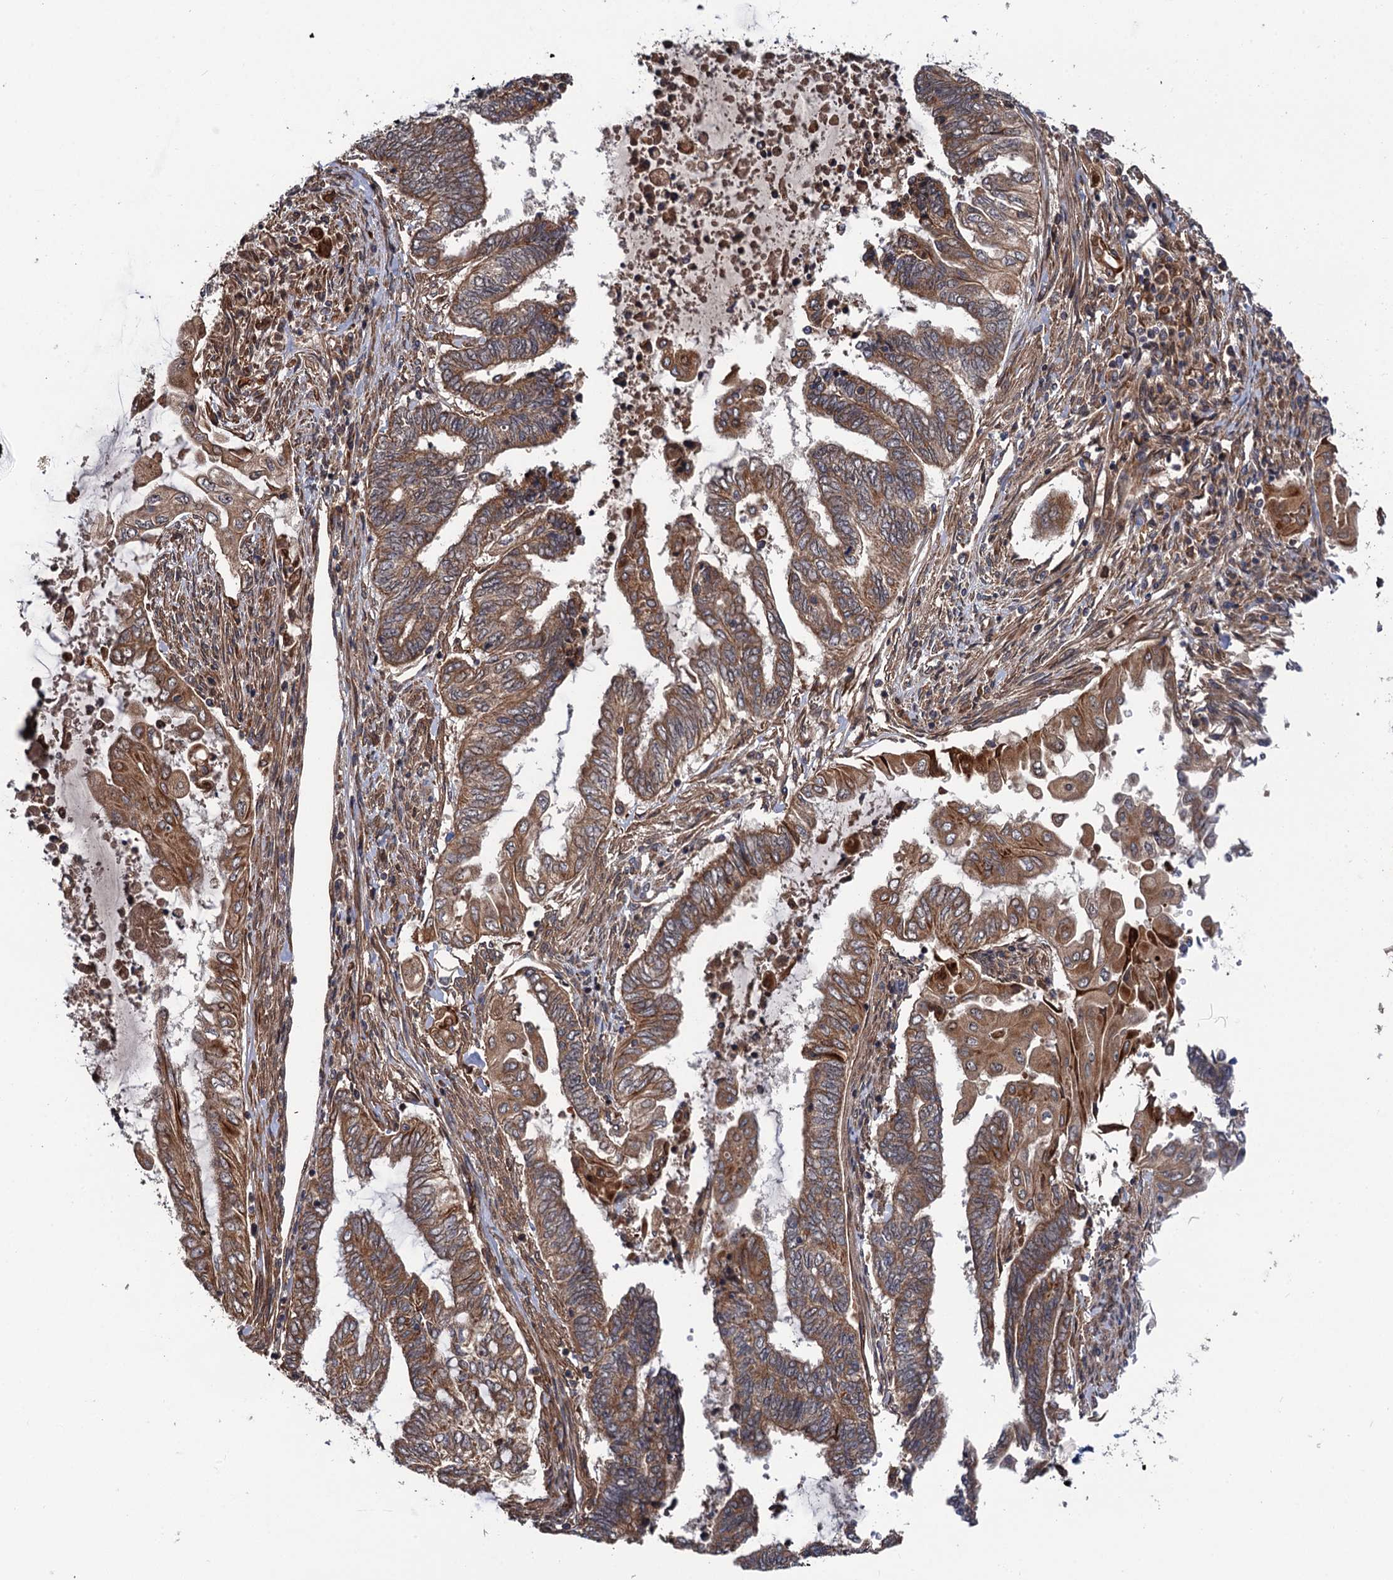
{"staining": {"intensity": "moderate", "quantity": ">75%", "location": "cytoplasmic/membranous"}, "tissue": "endometrial cancer", "cell_type": "Tumor cells", "image_type": "cancer", "snomed": [{"axis": "morphology", "description": "Adenocarcinoma, NOS"}, {"axis": "topography", "description": "Uterus"}, {"axis": "topography", "description": "Endometrium"}], "caption": "IHC of adenocarcinoma (endometrial) shows medium levels of moderate cytoplasmic/membranous positivity in about >75% of tumor cells.", "gene": "FSIP1", "patient": {"sex": "female", "age": 70}}